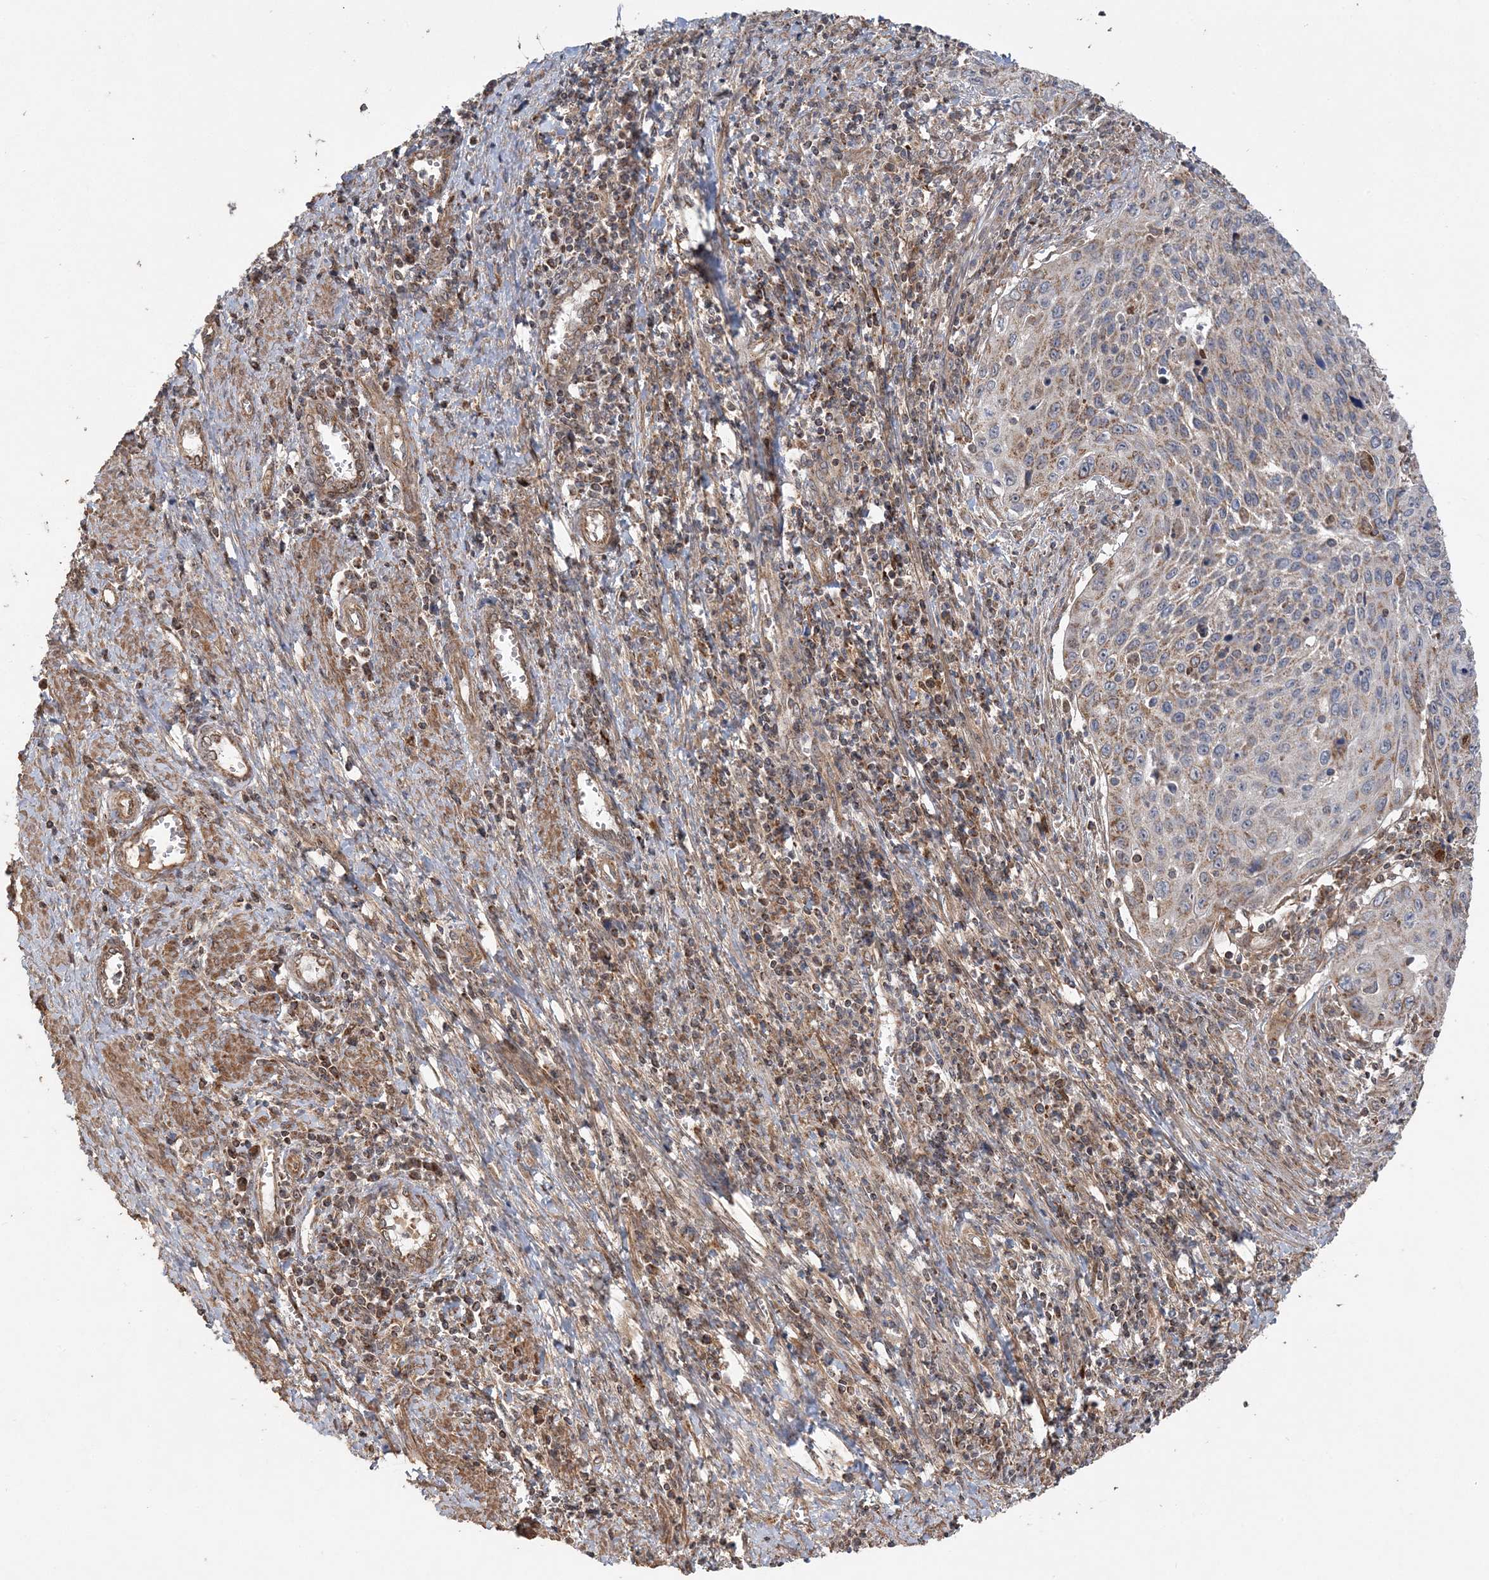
{"staining": {"intensity": "moderate", "quantity": "25%-75%", "location": "cytoplasmic/membranous"}, "tissue": "cervical cancer", "cell_type": "Tumor cells", "image_type": "cancer", "snomed": [{"axis": "morphology", "description": "Squamous cell carcinoma, NOS"}, {"axis": "topography", "description": "Cervix"}], "caption": "Squamous cell carcinoma (cervical) tissue shows moderate cytoplasmic/membranous expression in about 25%-75% of tumor cells, visualized by immunohistochemistry. (Stains: DAB (3,3'-diaminobenzidine) in brown, nuclei in blue, Microscopy: brightfield microscopy at high magnification).", "gene": "SCLT1", "patient": {"sex": "female", "age": 32}}